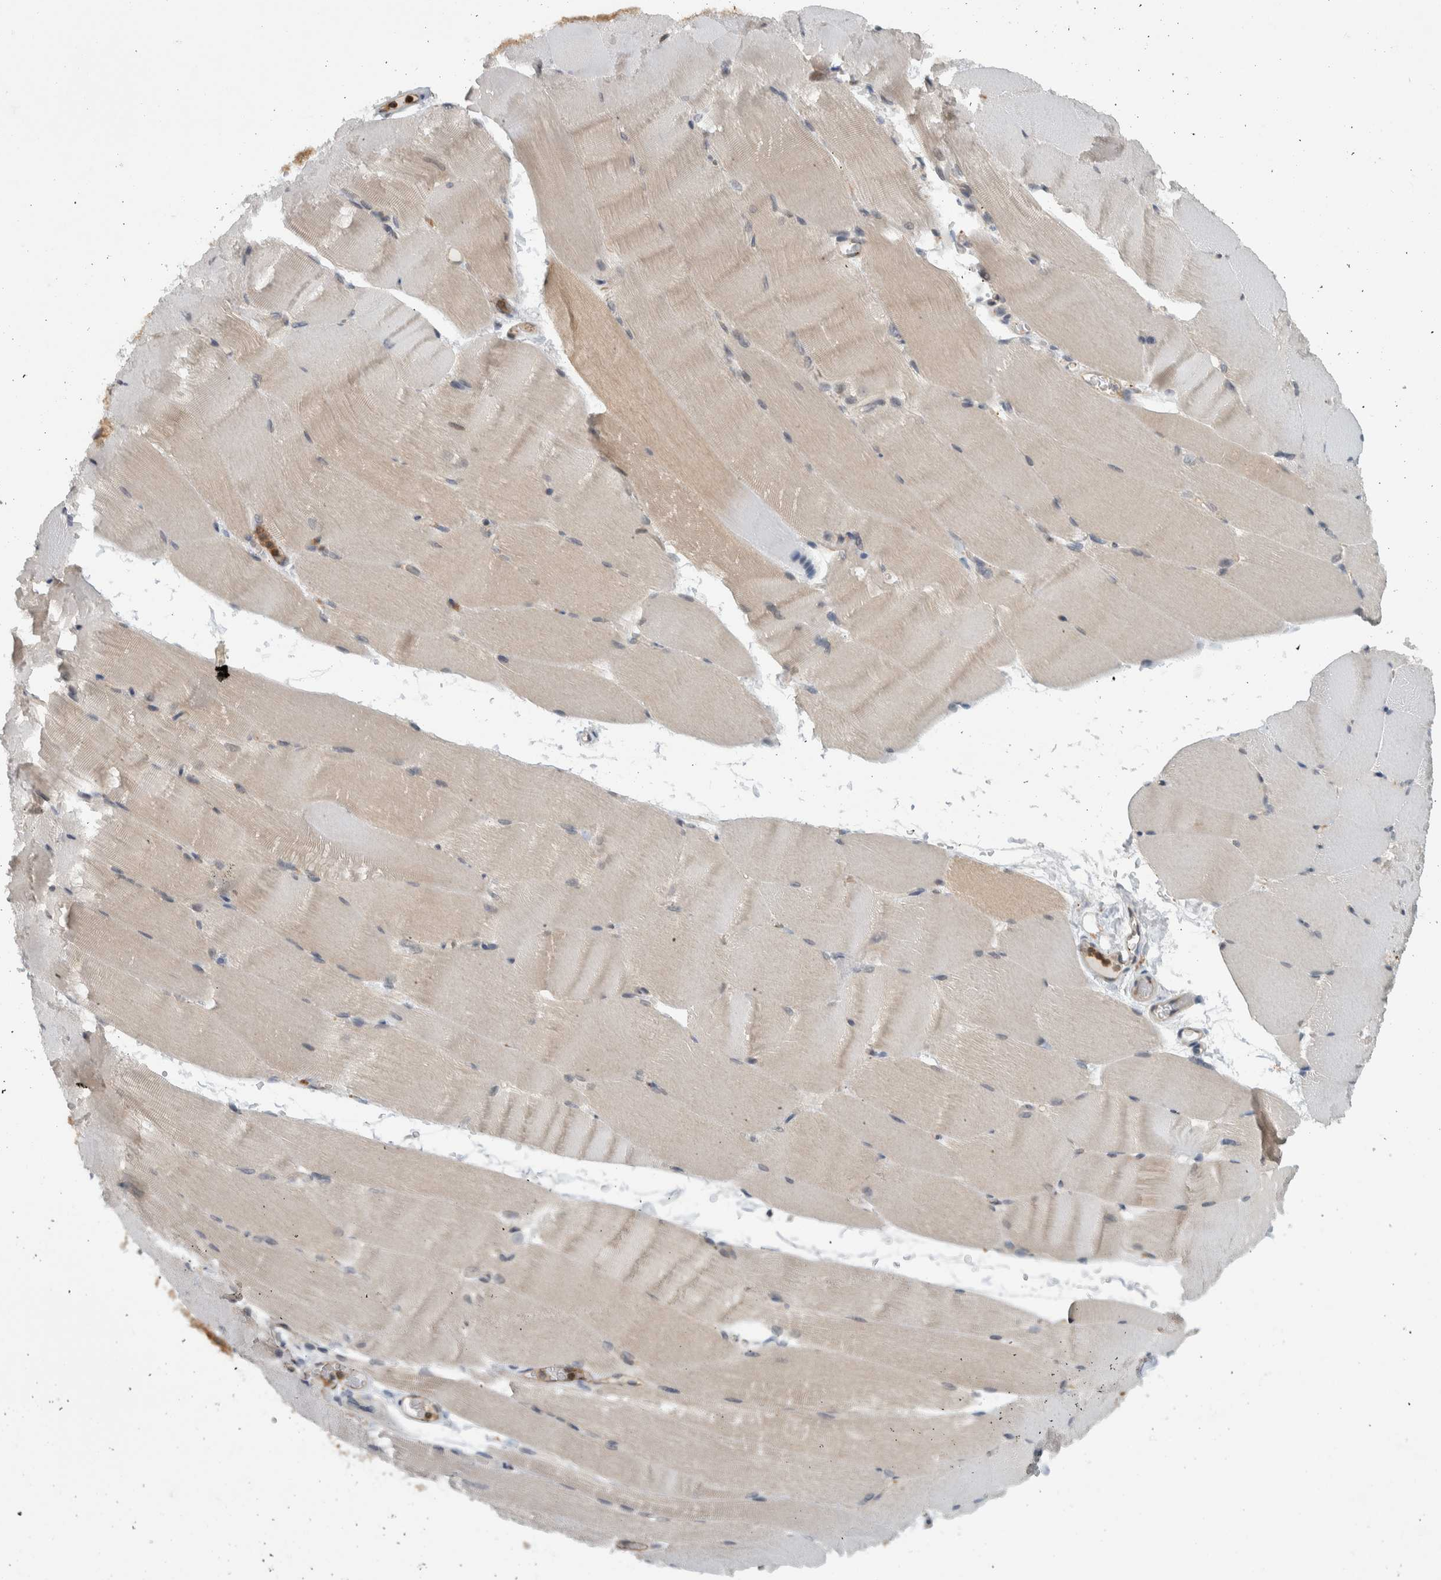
{"staining": {"intensity": "weak", "quantity": "25%-75%", "location": "cytoplasmic/membranous"}, "tissue": "skeletal muscle", "cell_type": "Myocytes", "image_type": "normal", "snomed": [{"axis": "morphology", "description": "Normal tissue, NOS"}, {"axis": "topography", "description": "Skeletal muscle"}, {"axis": "topography", "description": "Parathyroid gland"}], "caption": "This micrograph demonstrates immunohistochemistry staining of normal human skeletal muscle, with low weak cytoplasmic/membranous positivity in approximately 25%-75% of myocytes.", "gene": "CCDC43", "patient": {"sex": "female", "age": 37}}